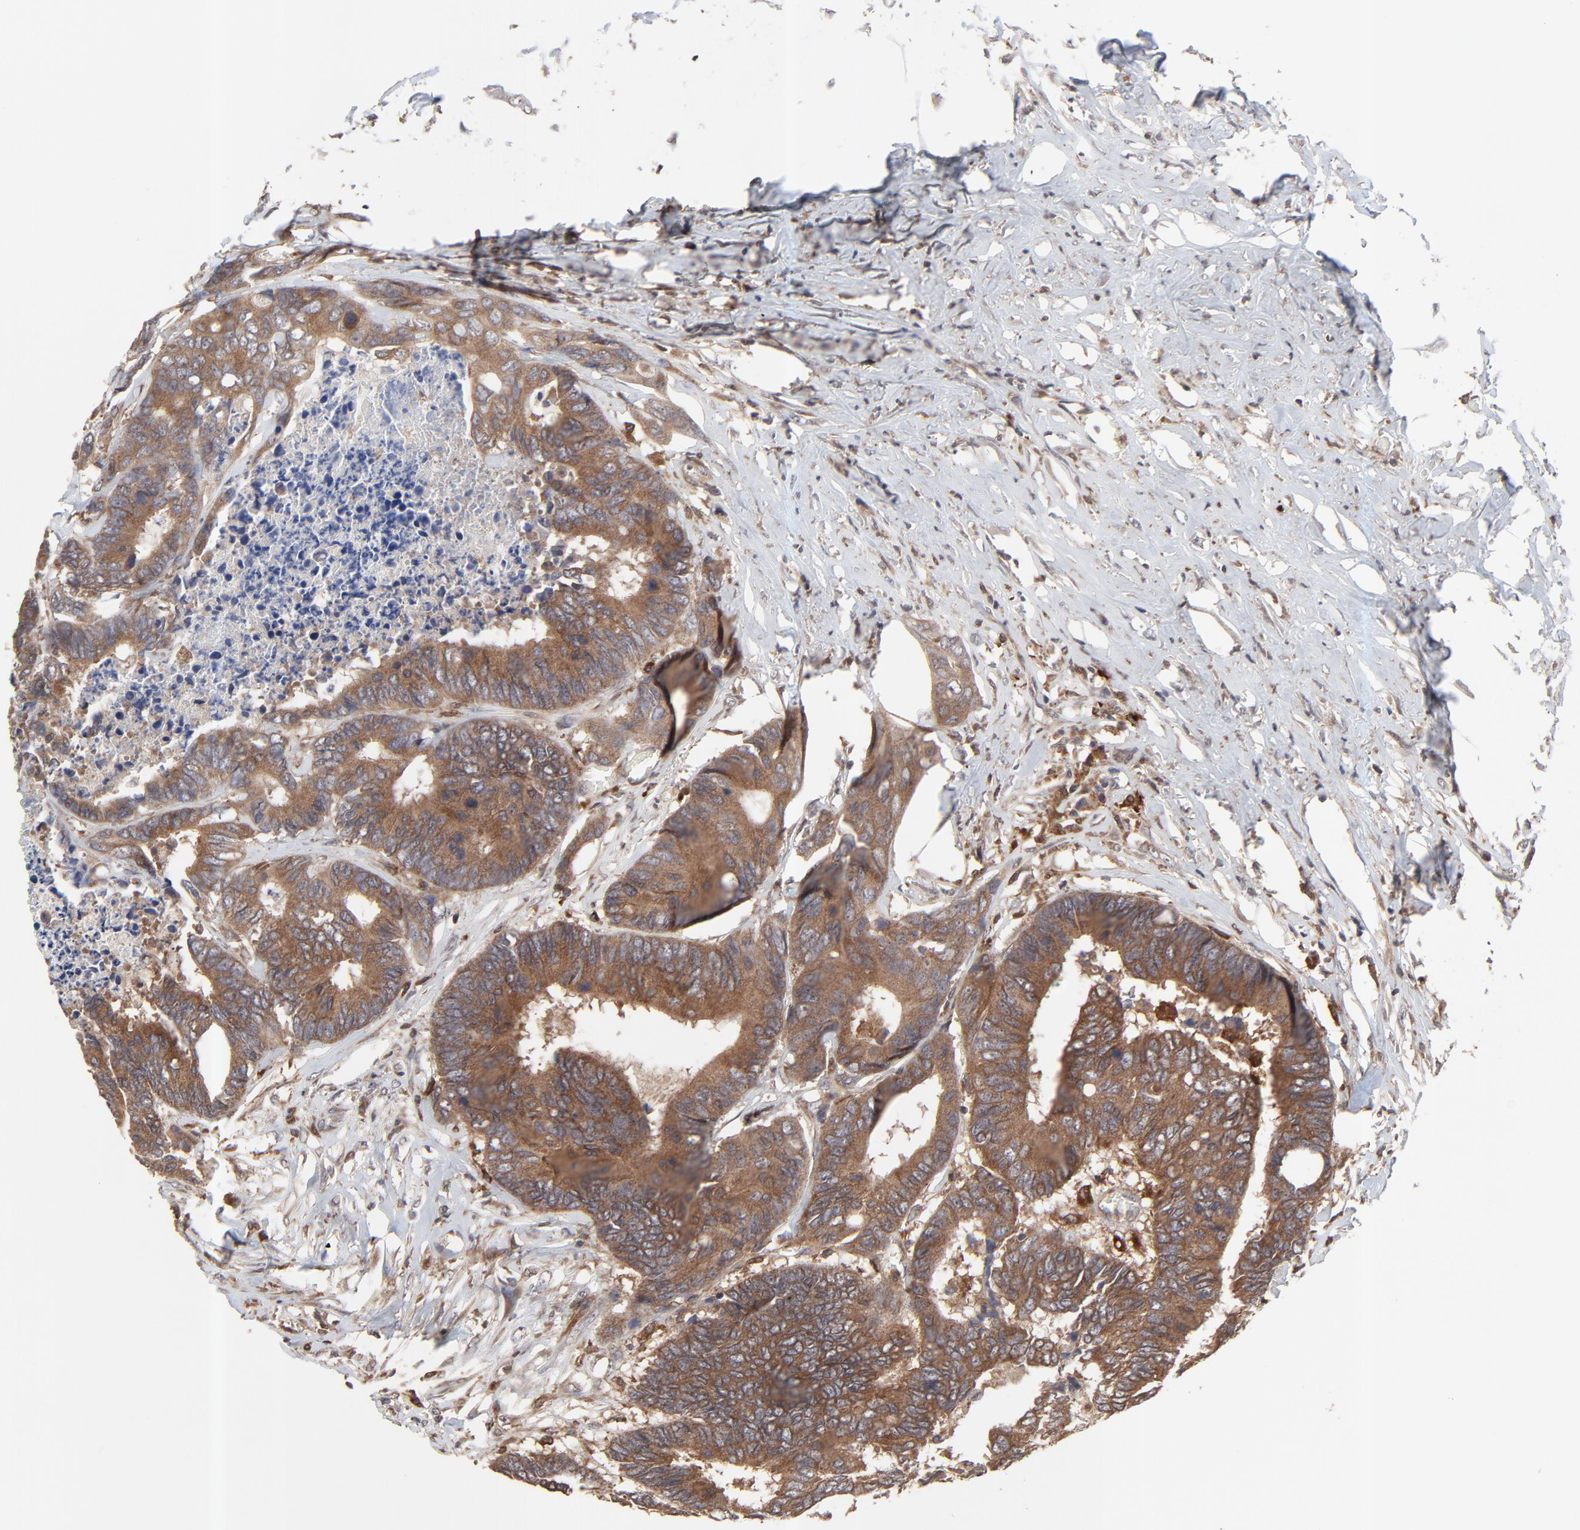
{"staining": {"intensity": "strong", "quantity": ">75%", "location": "cytoplasmic/membranous"}, "tissue": "colorectal cancer", "cell_type": "Tumor cells", "image_type": "cancer", "snomed": [{"axis": "morphology", "description": "Adenocarcinoma, NOS"}, {"axis": "topography", "description": "Rectum"}], "caption": "Colorectal cancer (adenocarcinoma) was stained to show a protein in brown. There is high levels of strong cytoplasmic/membranous positivity in about >75% of tumor cells.", "gene": "RAB9A", "patient": {"sex": "male", "age": 55}}